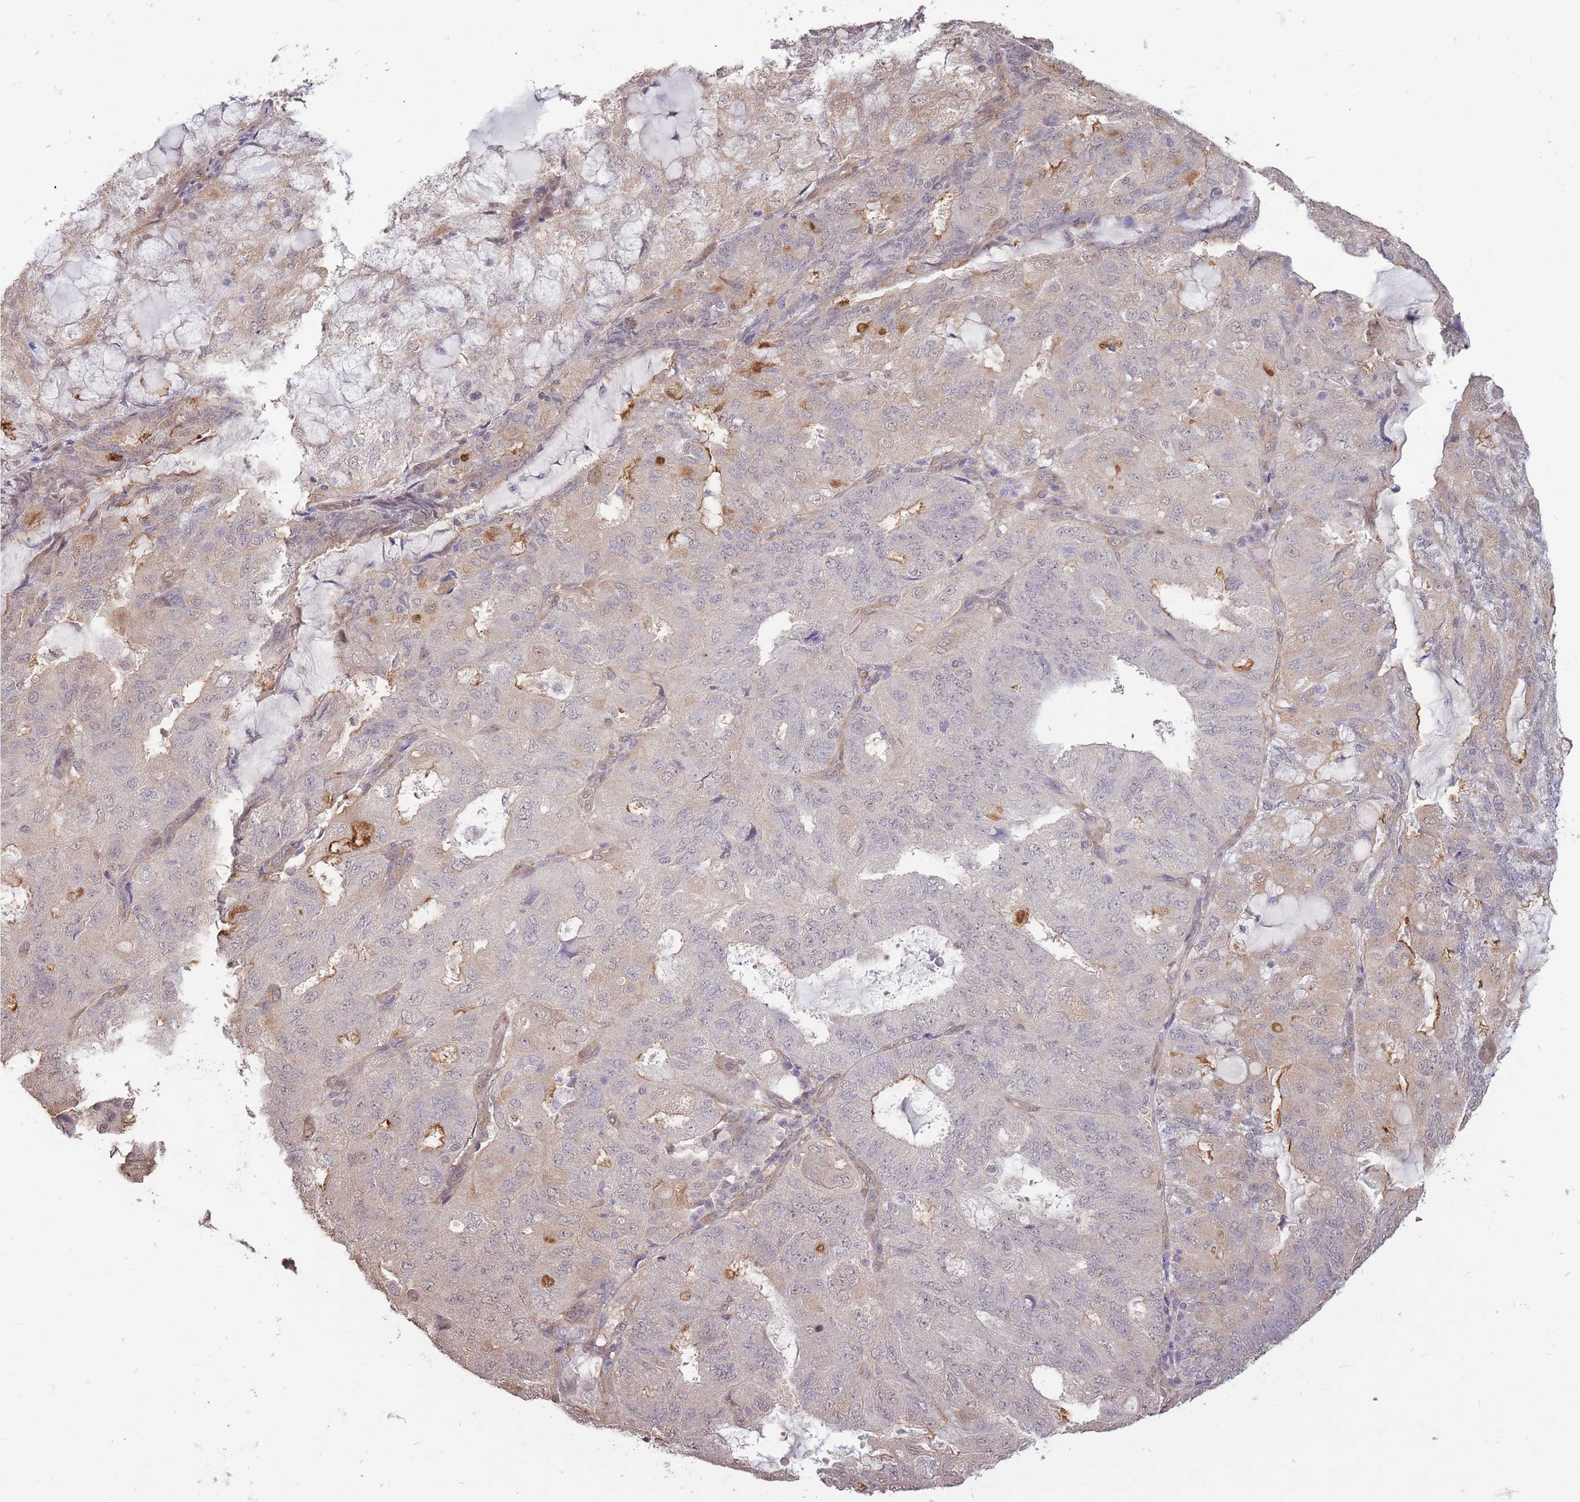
{"staining": {"intensity": "negative", "quantity": "none", "location": "none"}, "tissue": "endometrial cancer", "cell_type": "Tumor cells", "image_type": "cancer", "snomed": [{"axis": "morphology", "description": "Adenocarcinoma, NOS"}, {"axis": "topography", "description": "Endometrium"}], "caption": "Tumor cells show no significant expression in adenocarcinoma (endometrial).", "gene": "DYNC1LI2", "patient": {"sex": "female", "age": 81}}